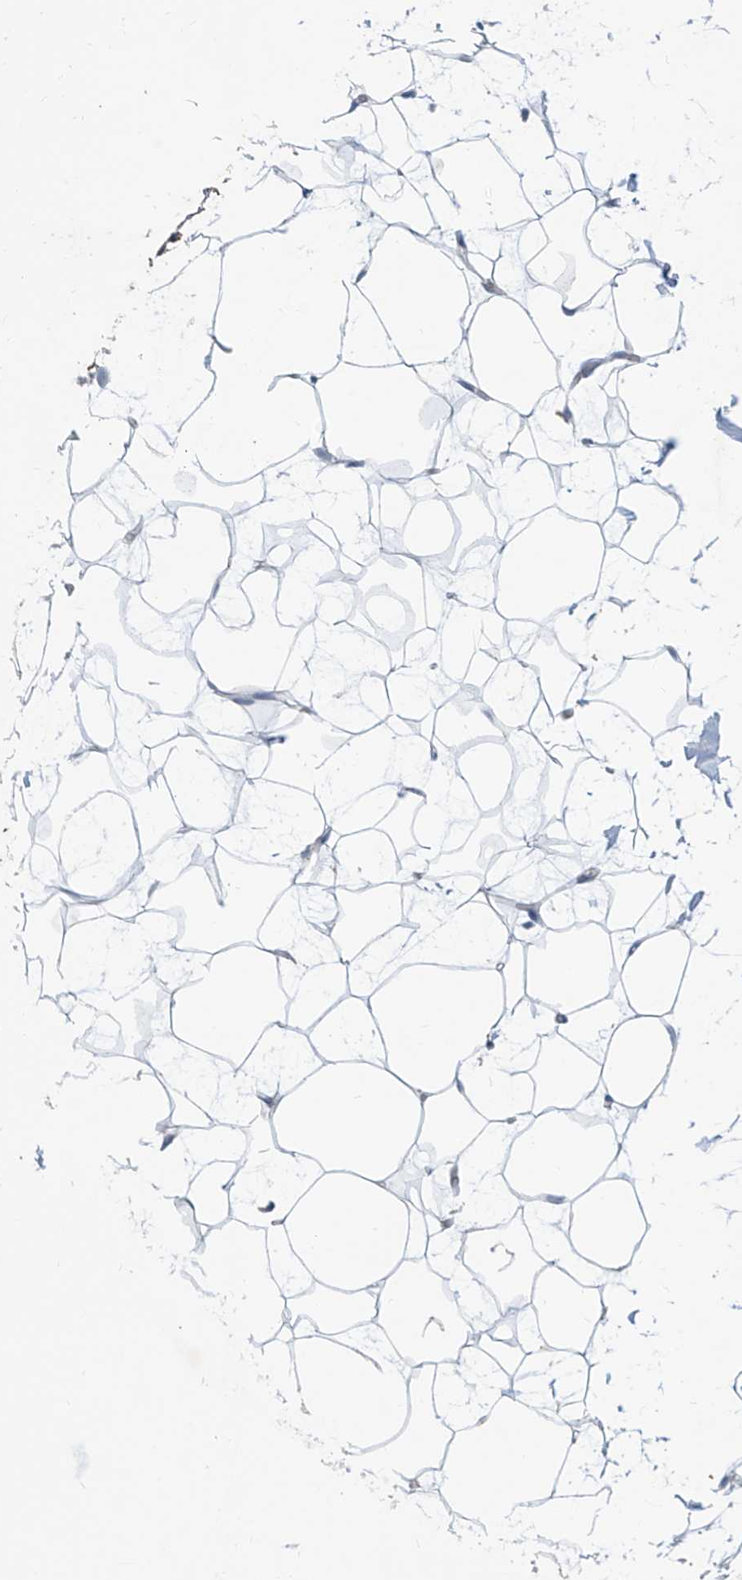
{"staining": {"intensity": "negative", "quantity": "none", "location": "none"}, "tissue": "adipose tissue", "cell_type": "Adipocytes", "image_type": "normal", "snomed": [{"axis": "morphology", "description": "Normal tissue, NOS"}, {"axis": "topography", "description": "Breast"}], "caption": "Normal adipose tissue was stained to show a protein in brown. There is no significant staining in adipocytes. The staining is performed using DAB (3,3'-diaminobenzidine) brown chromogen with nuclei counter-stained in using hematoxylin.", "gene": "ANKRD34A", "patient": {"sex": "female", "age": 23}}